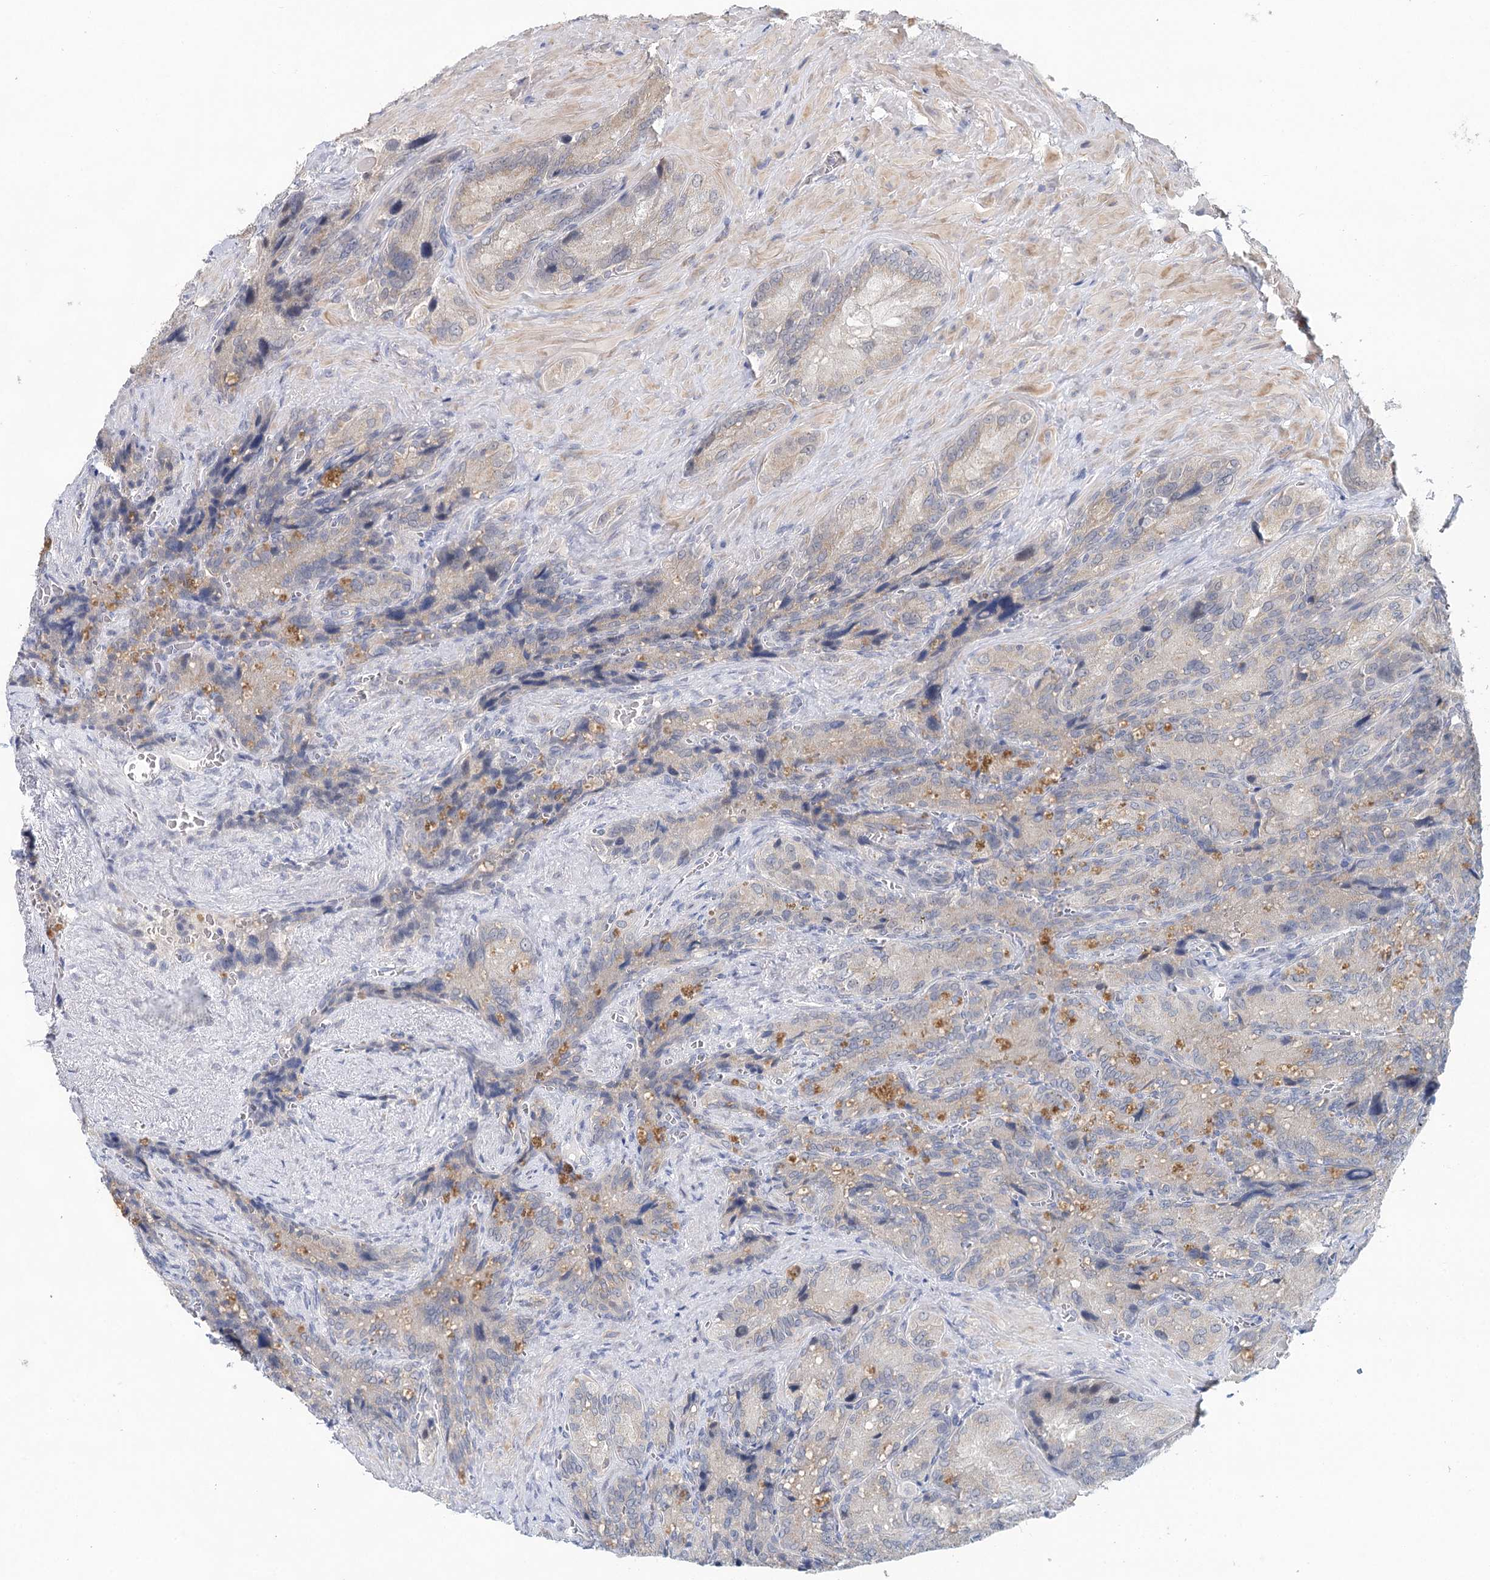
{"staining": {"intensity": "moderate", "quantity": "25%-75%", "location": "cytoplasmic/membranous"}, "tissue": "seminal vesicle", "cell_type": "Glandular cells", "image_type": "normal", "snomed": [{"axis": "morphology", "description": "Normal tissue, NOS"}, {"axis": "topography", "description": "Seminal veicle"}], "caption": "This is a histology image of immunohistochemistry staining of normal seminal vesicle, which shows moderate staining in the cytoplasmic/membranous of glandular cells.", "gene": "BLTP1", "patient": {"sex": "male", "age": 62}}